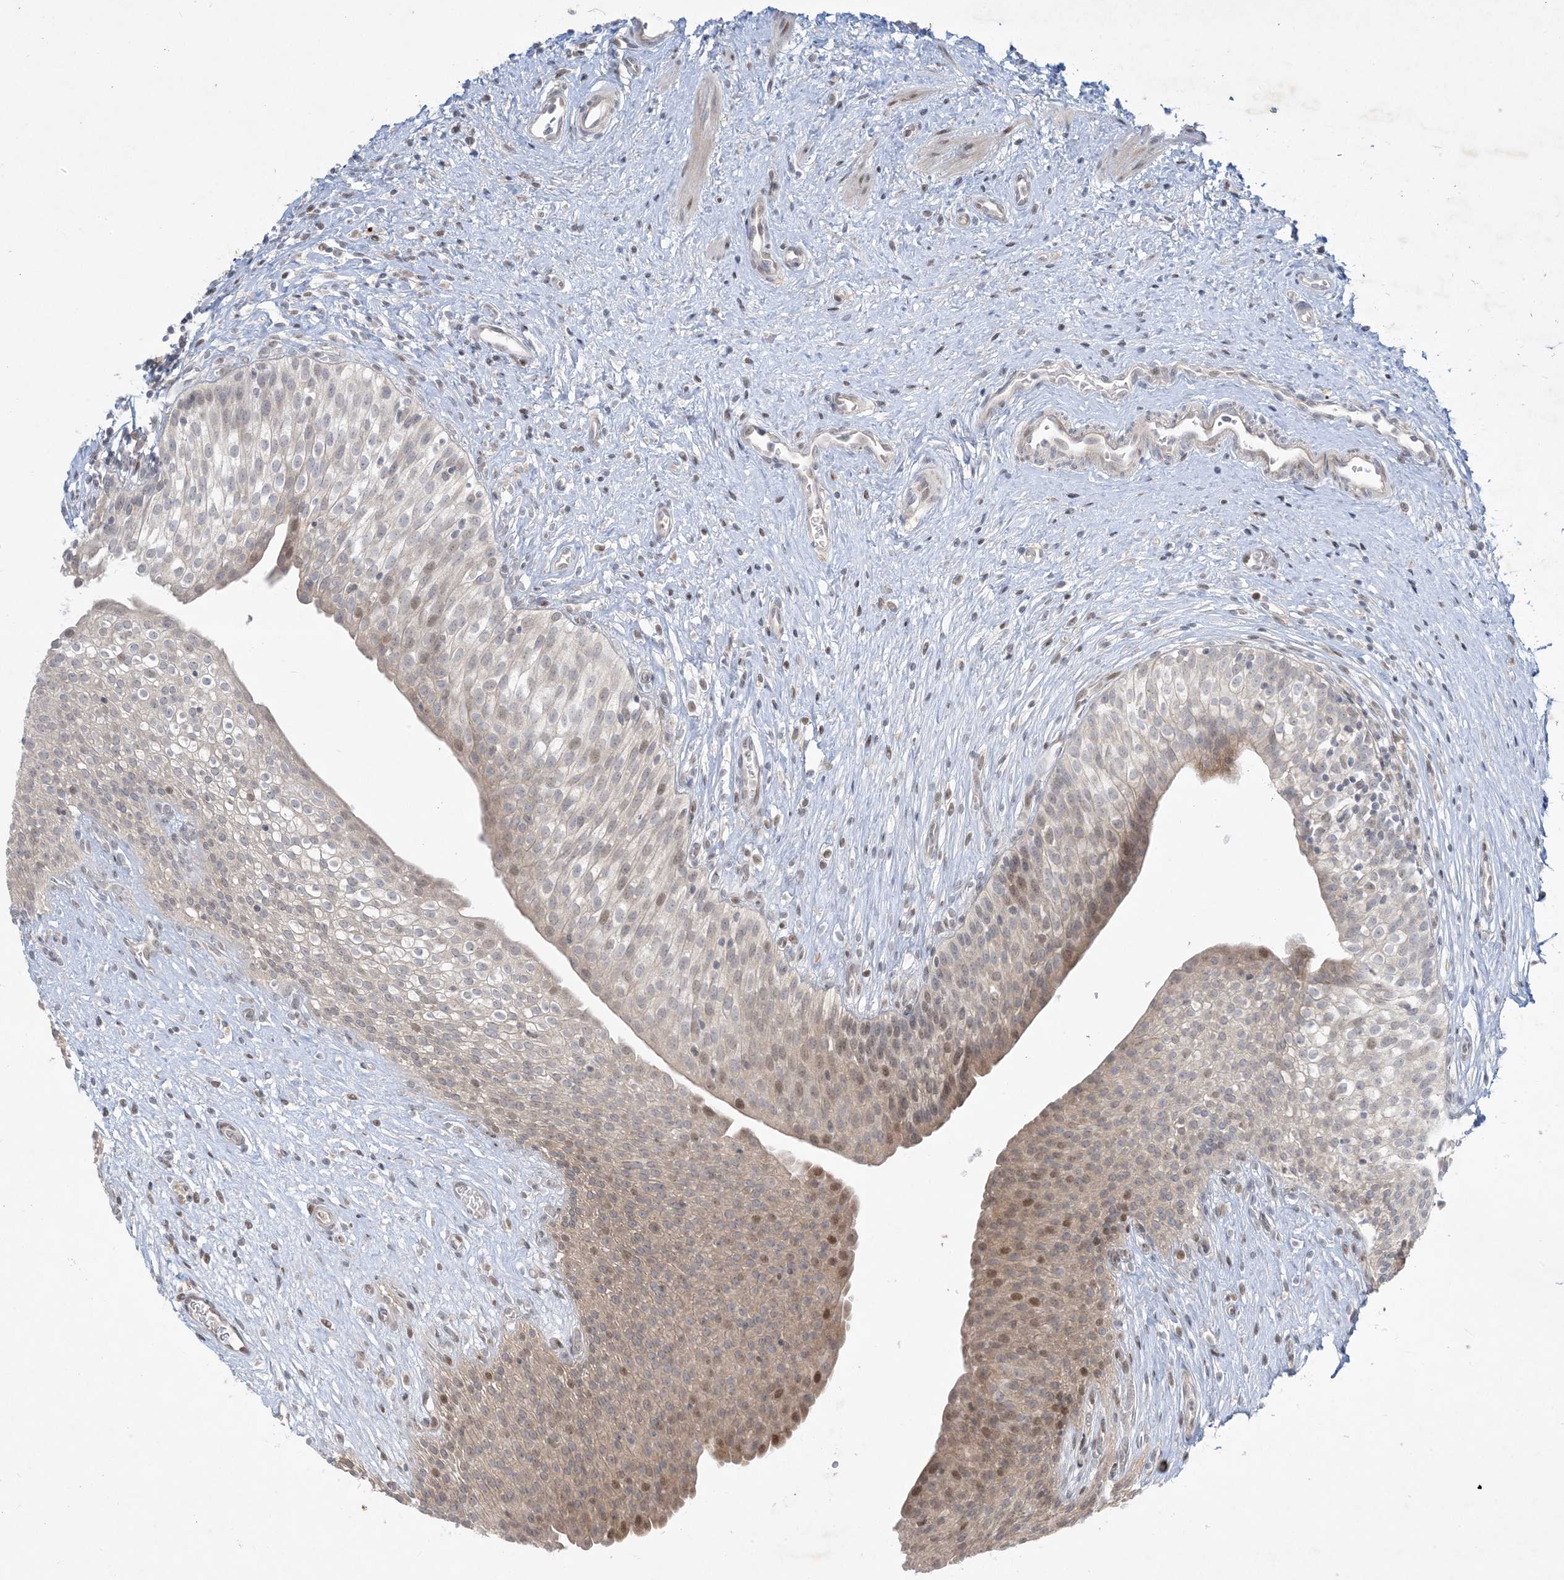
{"staining": {"intensity": "moderate", "quantity": "<25%", "location": "cytoplasmic/membranous,nuclear"}, "tissue": "urinary bladder", "cell_type": "Urothelial cells", "image_type": "normal", "snomed": [{"axis": "morphology", "description": "Normal tissue, NOS"}, {"axis": "topography", "description": "Urinary bladder"}], "caption": "This image demonstrates immunohistochemistry staining of normal human urinary bladder, with low moderate cytoplasmic/membranous,nuclear positivity in about <25% of urothelial cells.", "gene": "SOGA3", "patient": {"sex": "male", "age": 1}}